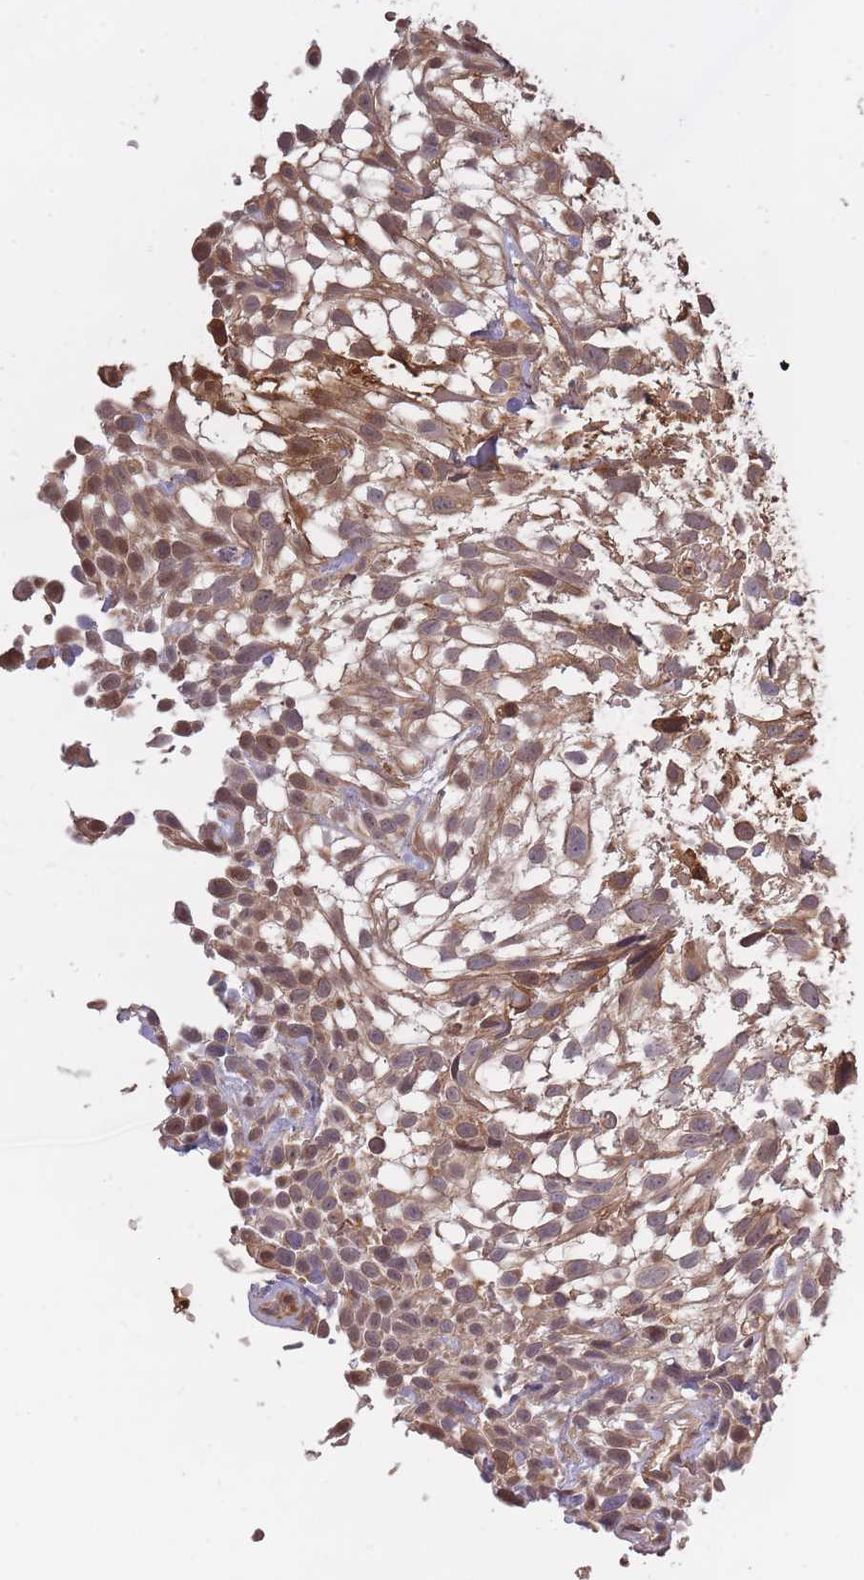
{"staining": {"intensity": "moderate", "quantity": ">75%", "location": "cytoplasmic/membranous"}, "tissue": "urothelial cancer", "cell_type": "Tumor cells", "image_type": "cancer", "snomed": [{"axis": "morphology", "description": "Urothelial carcinoma, High grade"}, {"axis": "topography", "description": "Urinary bladder"}], "caption": "Immunohistochemistry micrograph of urothelial cancer stained for a protein (brown), which reveals medium levels of moderate cytoplasmic/membranous expression in about >75% of tumor cells.", "gene": "ARL13B", "patient": {"sex": "male", "age": 56}}